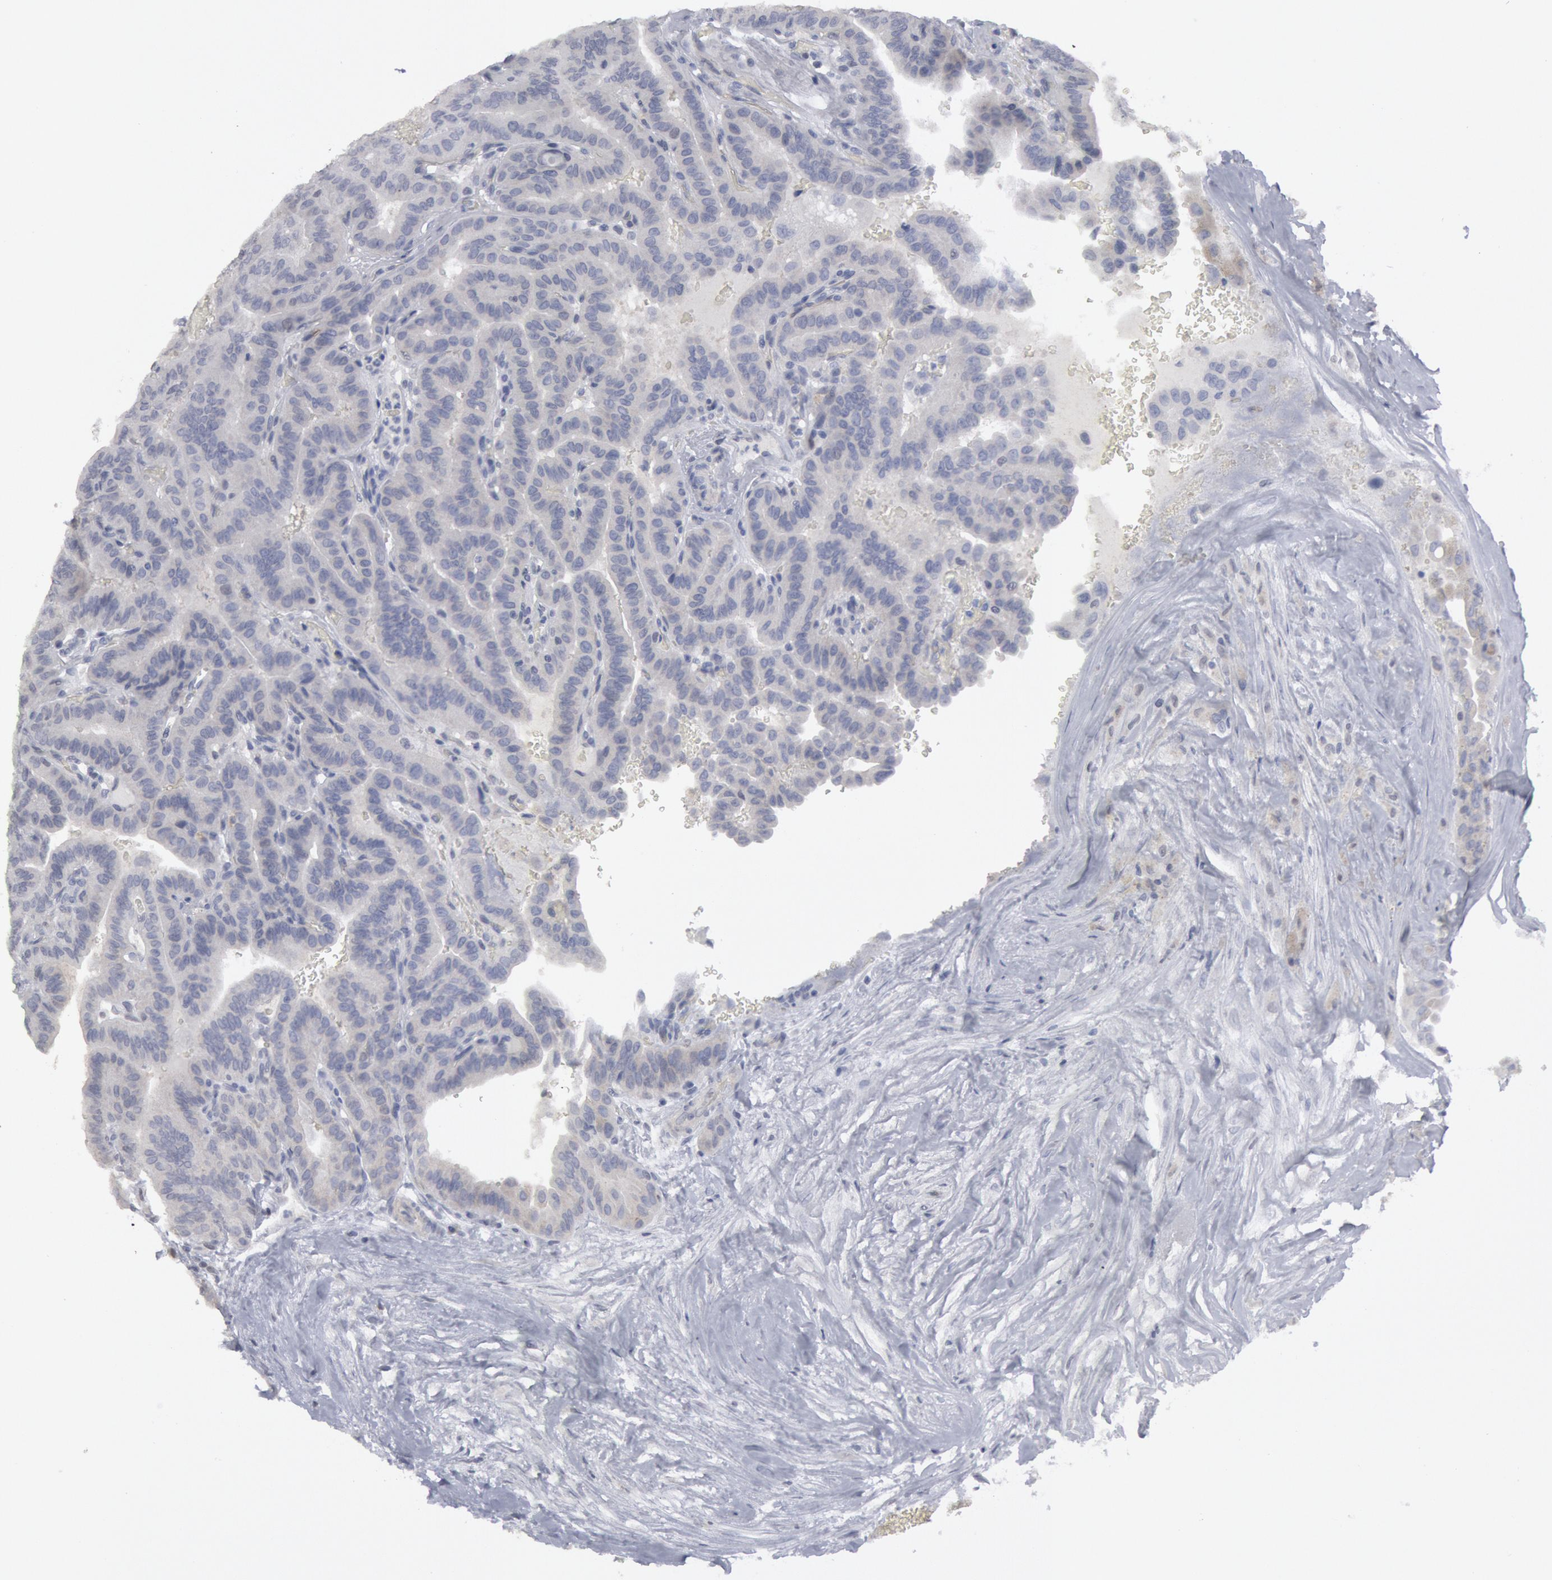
{"staining": {"intensity": "negative", "quantity": "none", "location": "none"}, "tissue": "thyroid cancer", "cell_type": "Tumor cells", "image_type": "cancer", "snomed": [{"axis": "morphology", "description": "Papillary adenocarcinoma, NOS"}, {"axis": "topography", "description": "Thyroid gland"}], "caption": "IHC micrograph of papillary adenocarcinoma (thyroid) stained for a protein (brown), which exhibits no positivity in tumor cells.", "gene": "DMC1", "patient": {"sex": "male", "age": 87}}